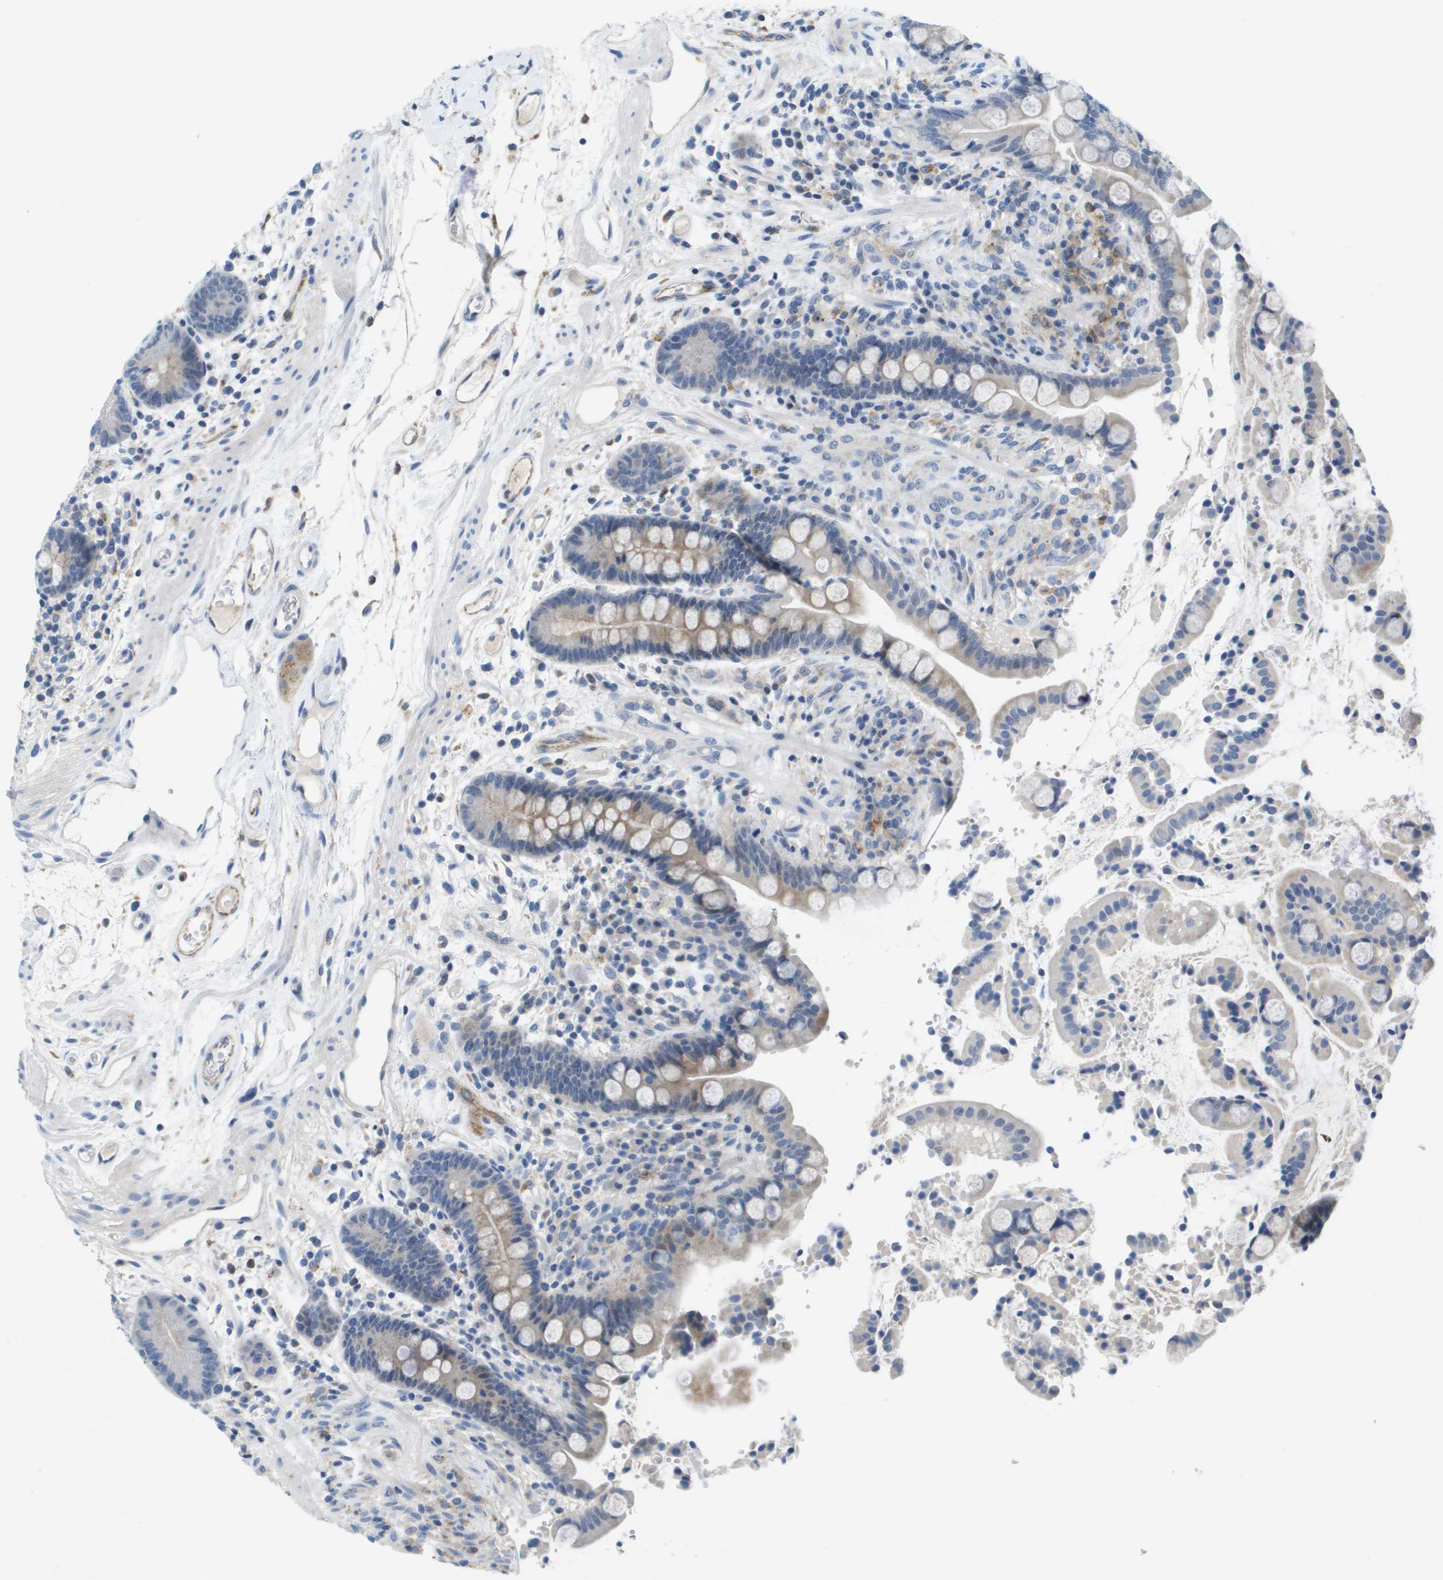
{"staining": {"intensity": "negative", "quantity": "none", "location": "none"}, "tissue": "colon", "cell_type": "Endothelial cells", "image_type": "normal", "snomed": [{"axis": "morphology", "description": "Normal tissue, NOS"}, {"axis": "topography", "description": "Colon"}], "caption": "This histopathology image is of normal colon stained with immunohistochemistry (IHC) to label a protein in brown with the nuclei are counter-stained blue. There is no expression in endothelial cells.", "gene": "LIPG", "patient": {"sex": "male", "age": 73}}